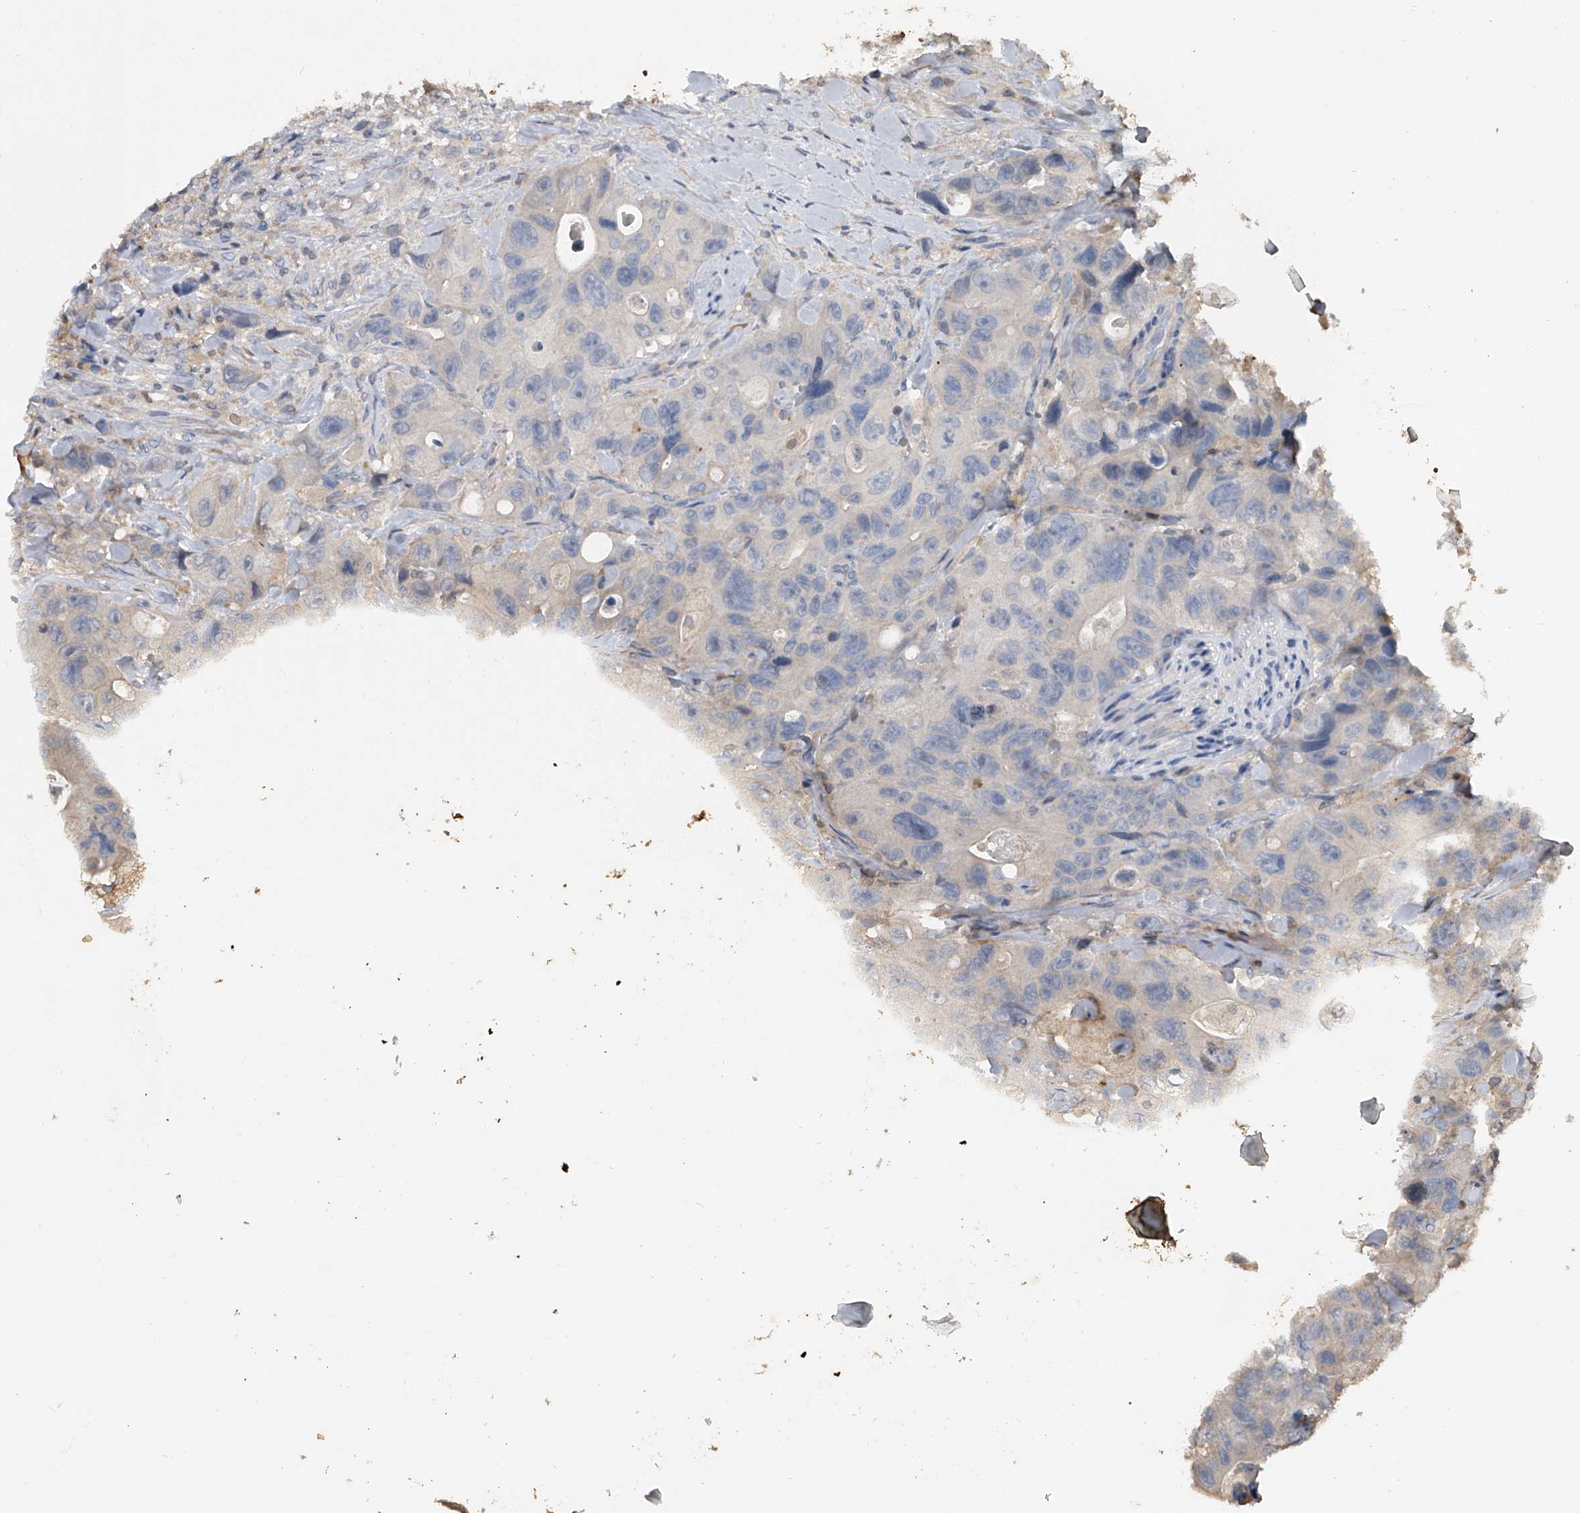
{"staining": {"intensity": "negative", "quantity": "none", "location": "none"}, "tissue": "colorectal cancer", "cell_type": "Tumor cells", "image_type": "cancer", "snomed": [{"axis": "morphology", "description": "Adenocarcinoma, NOS"}, {"axis": "topography", "description": "Colon"}], "caption": "Immunohistochemical staining of adenocarcinoma (colorectal) reveals no significant positivity in tumor cells.", "gene": "DOCK9", "patient": {"sex": "female", "age": 46}}